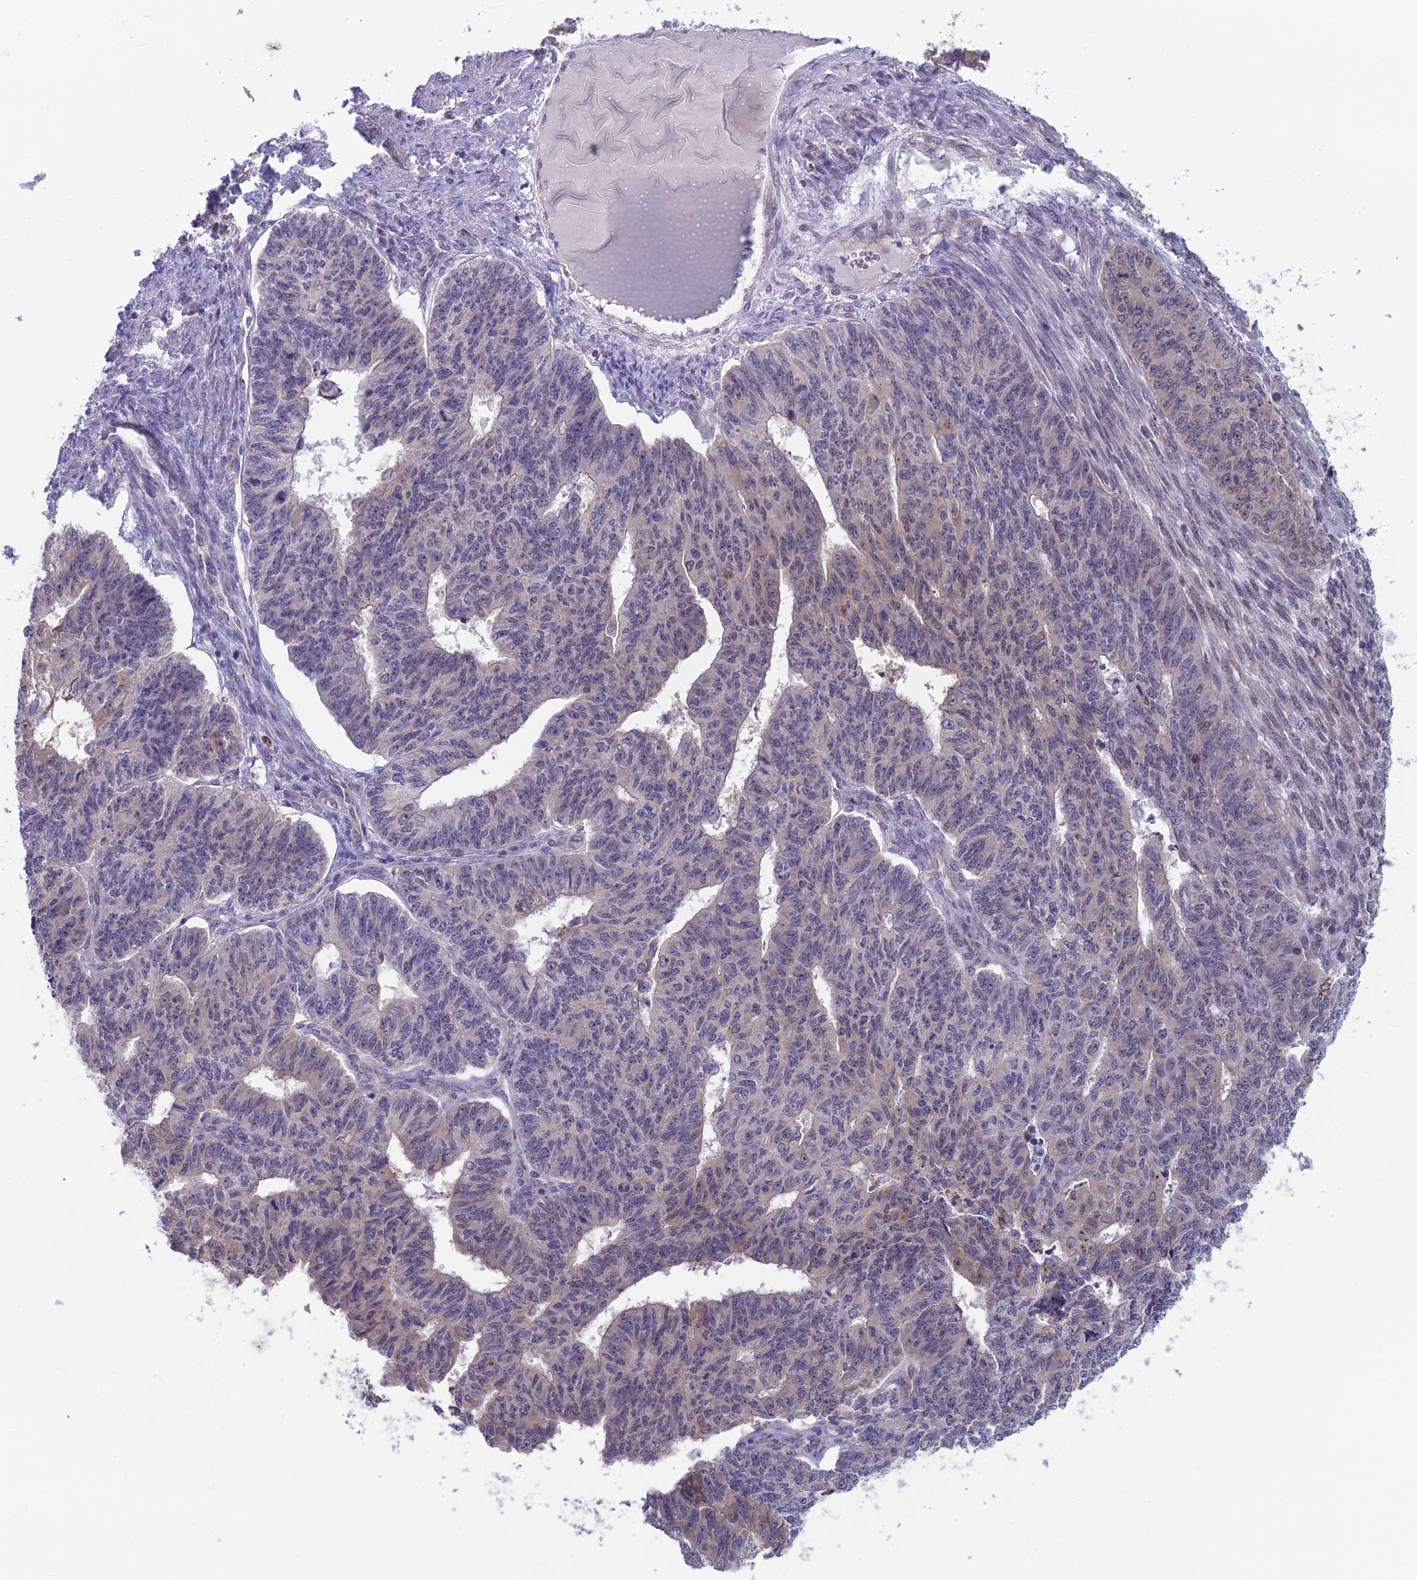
{"staining": {"intensity": "weak", "quantity": "25%-75%", "location": "cytoplasmic/membranous"}, "tissue": "endometrial cancer", "cell_type": "Tumor cells", "image_type": "cancer", "snomed": [{"axis": "morphology", "description": "Adenocarcinoma, NOS"}, {"axis": "topography", "description": "Endometrium"}], "caption": "Protein staining of endometrial adenocarcinoma tissue shows weak cytoplasmic/membranous expression in about 25%-75% of tumor cells.", "gene": "MRI1", "patient": {"sex": "female", "age": 32}}